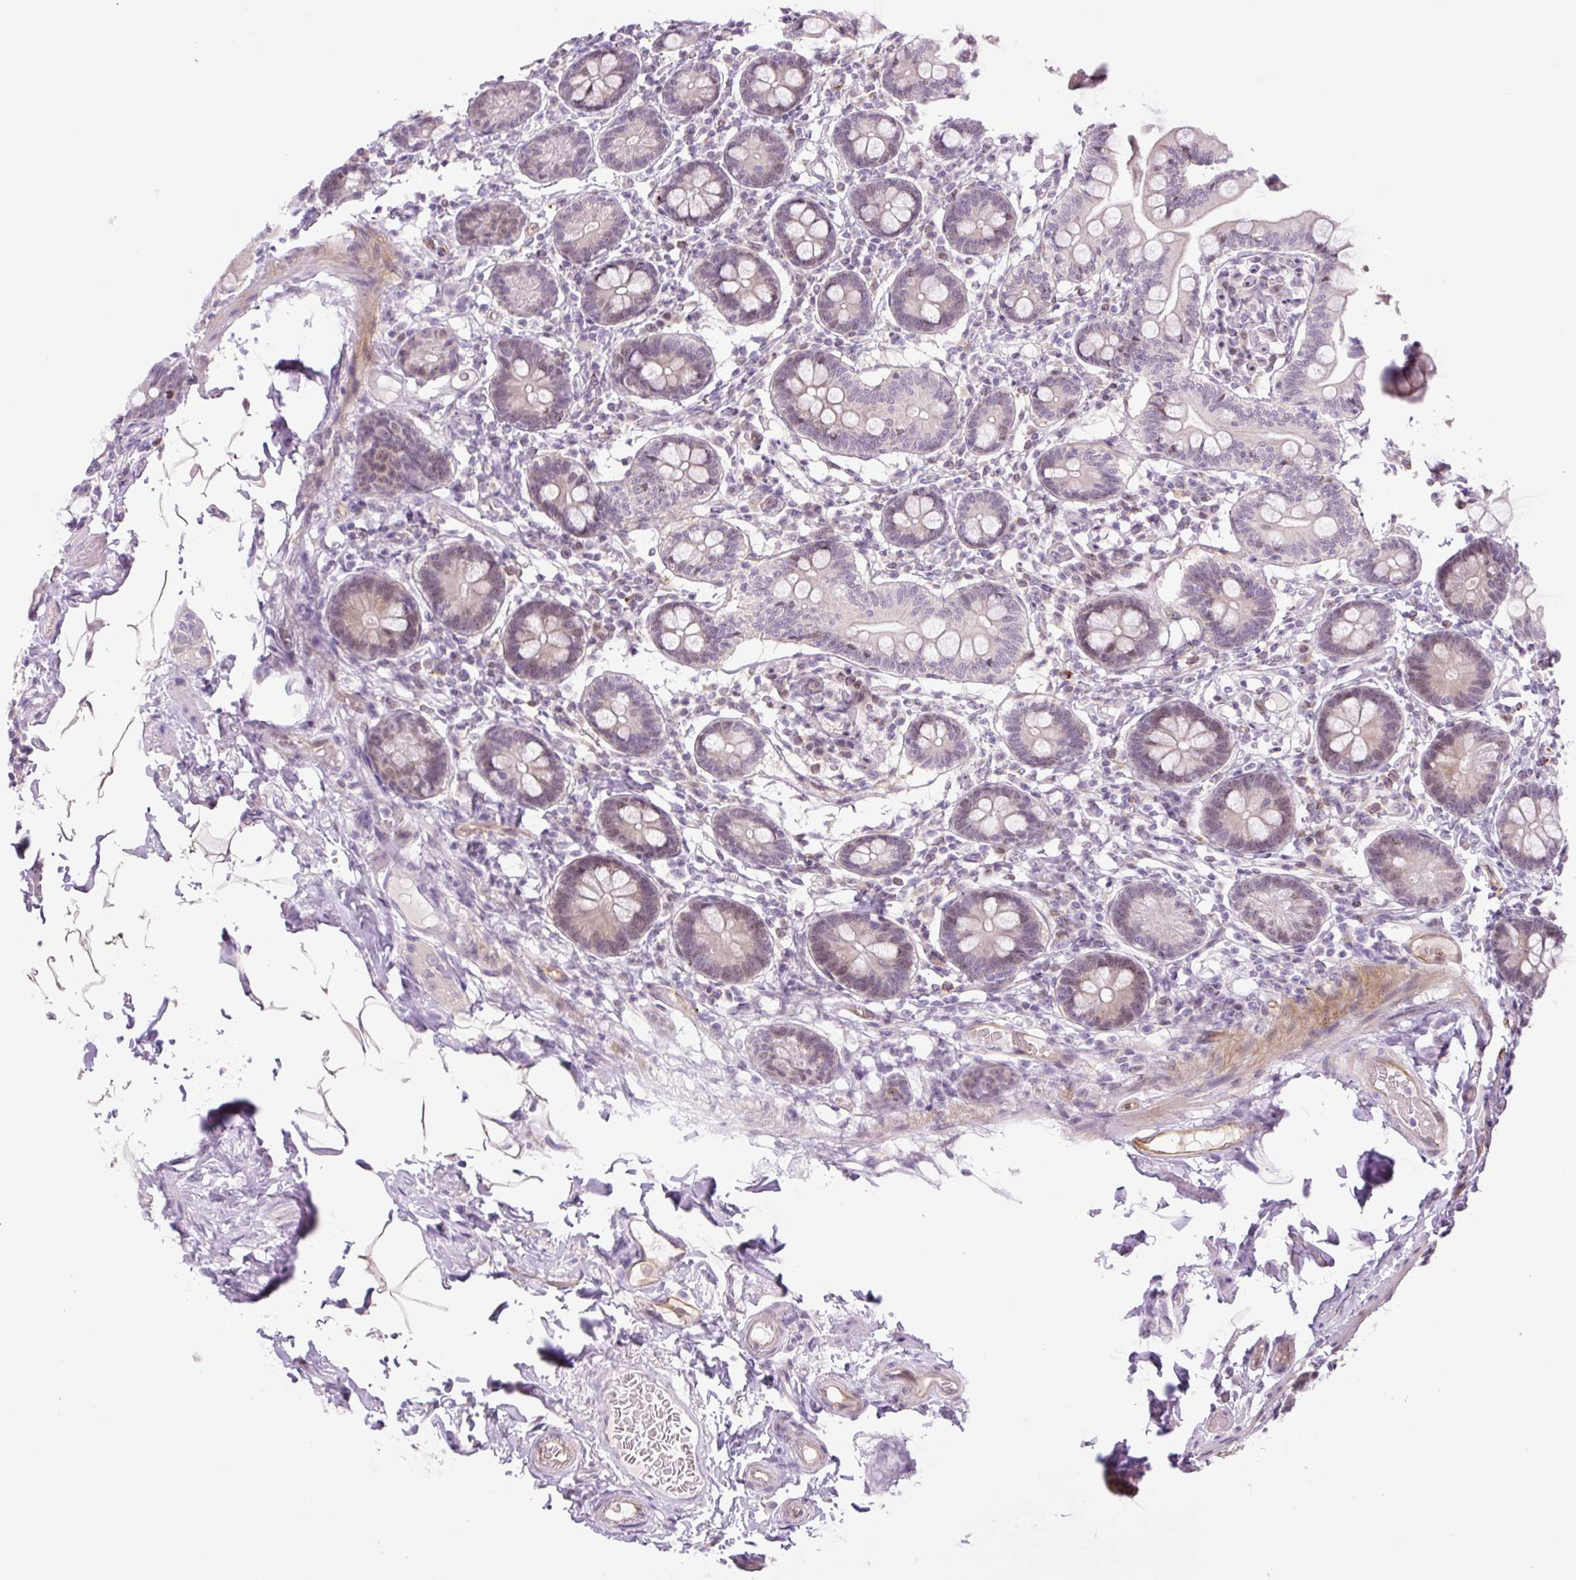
{"staining": {"intensity": "weak", "quantity": "25%-75%", "location": "cytoplasmic/membranous,nuclear"}, "tissue": "small intestine", "cell_type": "Glandular cells", "image_type": "normal", "snomed": [{"axis": "morphology", "description": "Normal tissue, NOS"}, {"axis": "topography", "description": "Small intestine"}], "caption": "Protein analysis of benign small intestine exhibits weak cytoplasmic/membranous,nuclear expression in approximately 25%-75% of glandular cells.", "gene": "ENSG00000268750", "patient": {"sex": "female", "age": 64}}